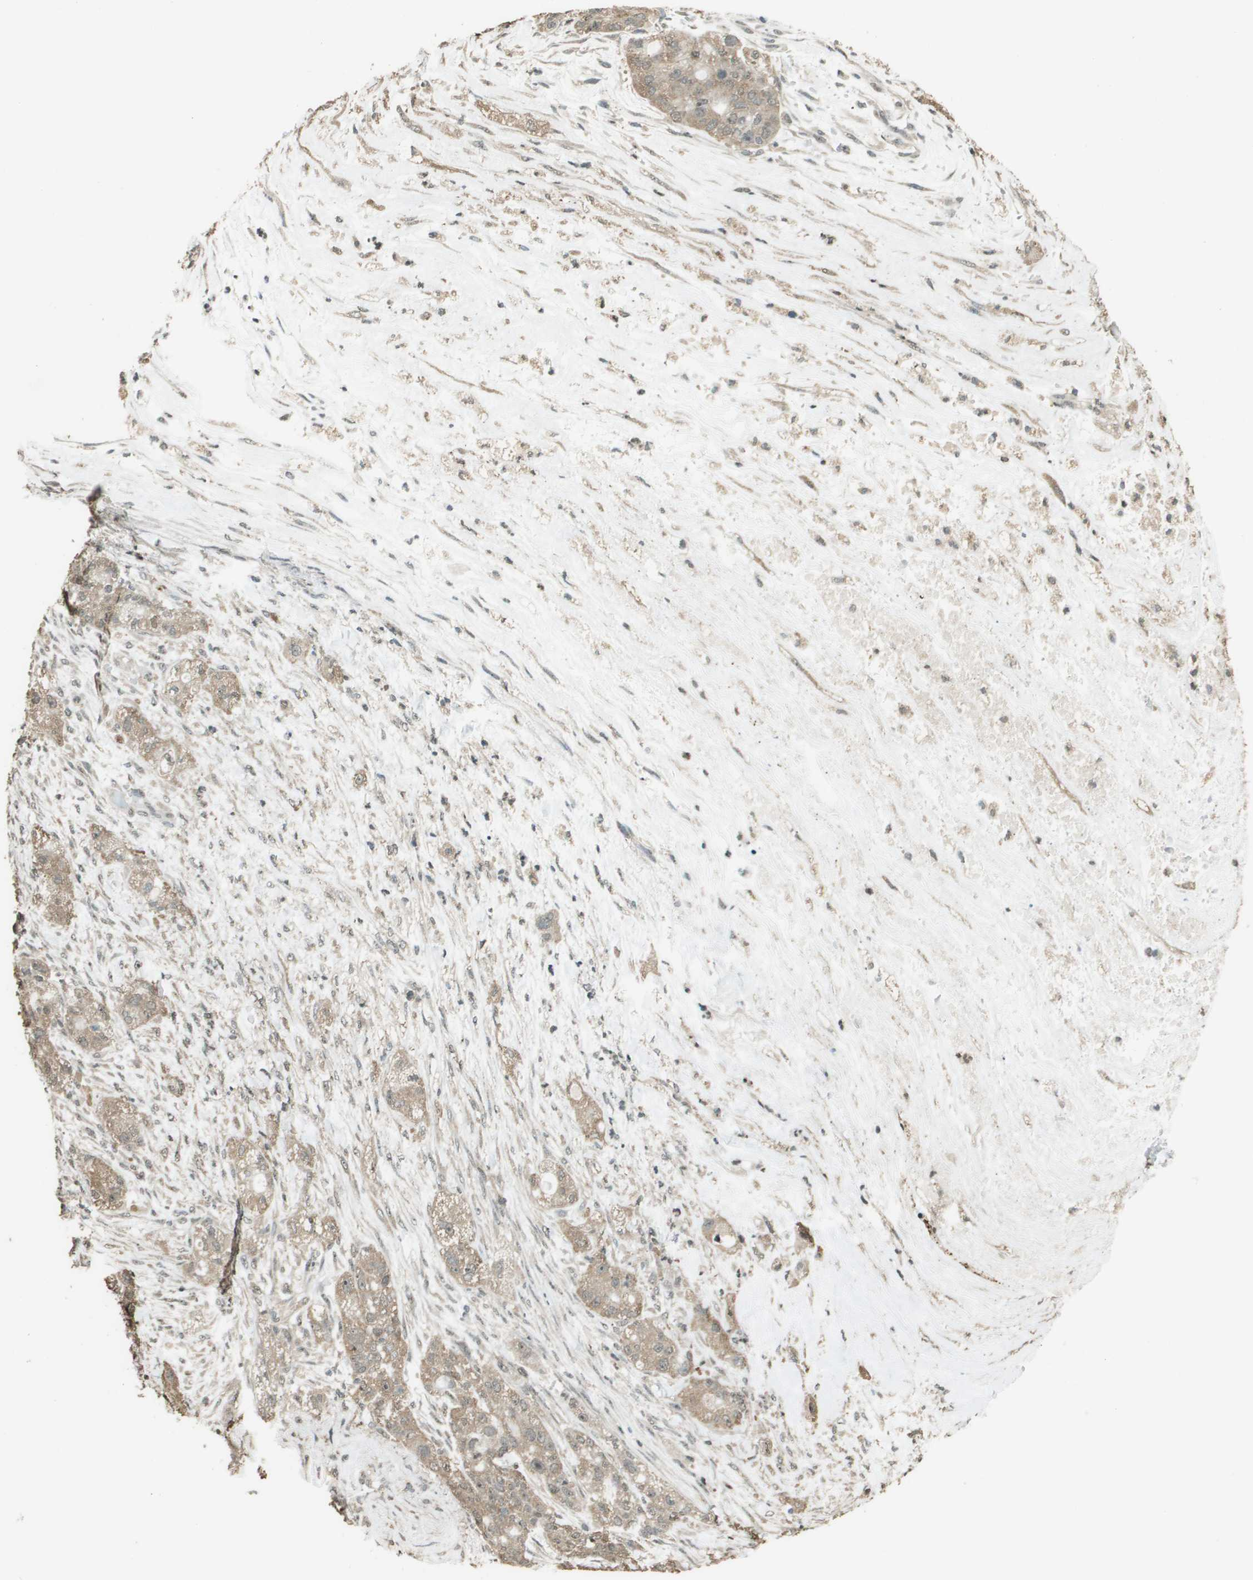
{"staining": {"intensity": "weak", "quantity": ">75%", "location": "cytoplasmic/membranous"}, "tissue": "pancreatic cancer", "cell_type": "Tumor cells", "image_type": "cancer", "snomed": [{"axis": "morphology", "description": "Adenocarcinoma, NOS"}, {"axis": "topography", "description": "Pancreas"}], "caption": "Immunohistochemical staining of pancreatic cancer (adenocarcinoma) reveals weak cytoplasmic/membranous protein positivity in approximately >75% of tumor cells.", "gene": "SDC3", "patient": {"sex": "female", "age": 78}}